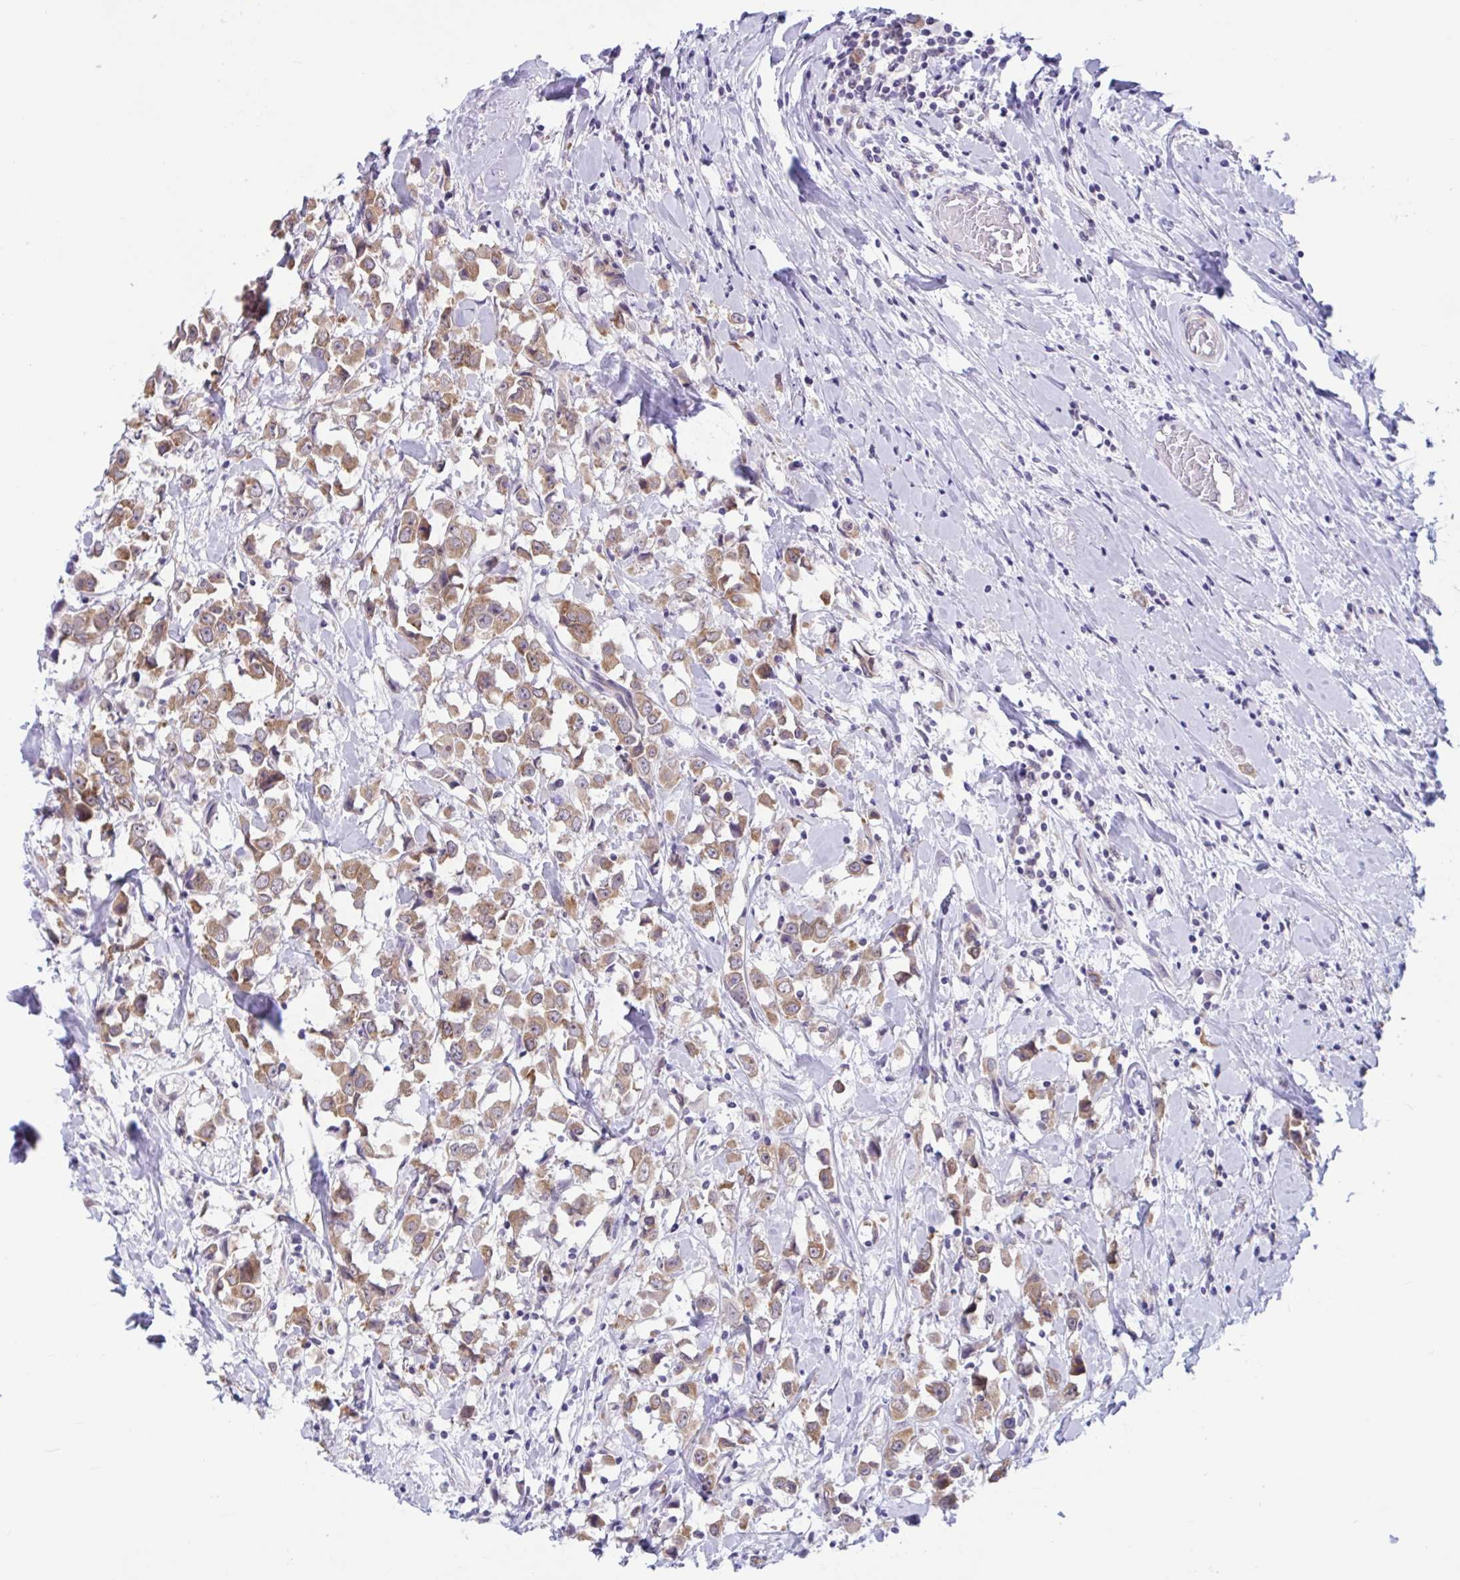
{"staining": {"intensity": "moderate", "quantity": ">75%", "location": "cytoplasmic/membranous"}, "tissue": "breast cancer", "cell_type": "Tumor cells", "image_type": "cancer", "snomed": [{"axis": "morphology", "description": "Duct carcinoma"}, {"axis": "topography", "description": "Breast"}], "caption": "The photomicrograph exhibits immunohistochemical staining of breast infiltrating ductal carcinoma. There is moderate cytoplasmic/membranous expression is seen in approximately >75% of tumor cells.", "gene": "CAMLG", "patient": {"sex": "female", "age": 61}}